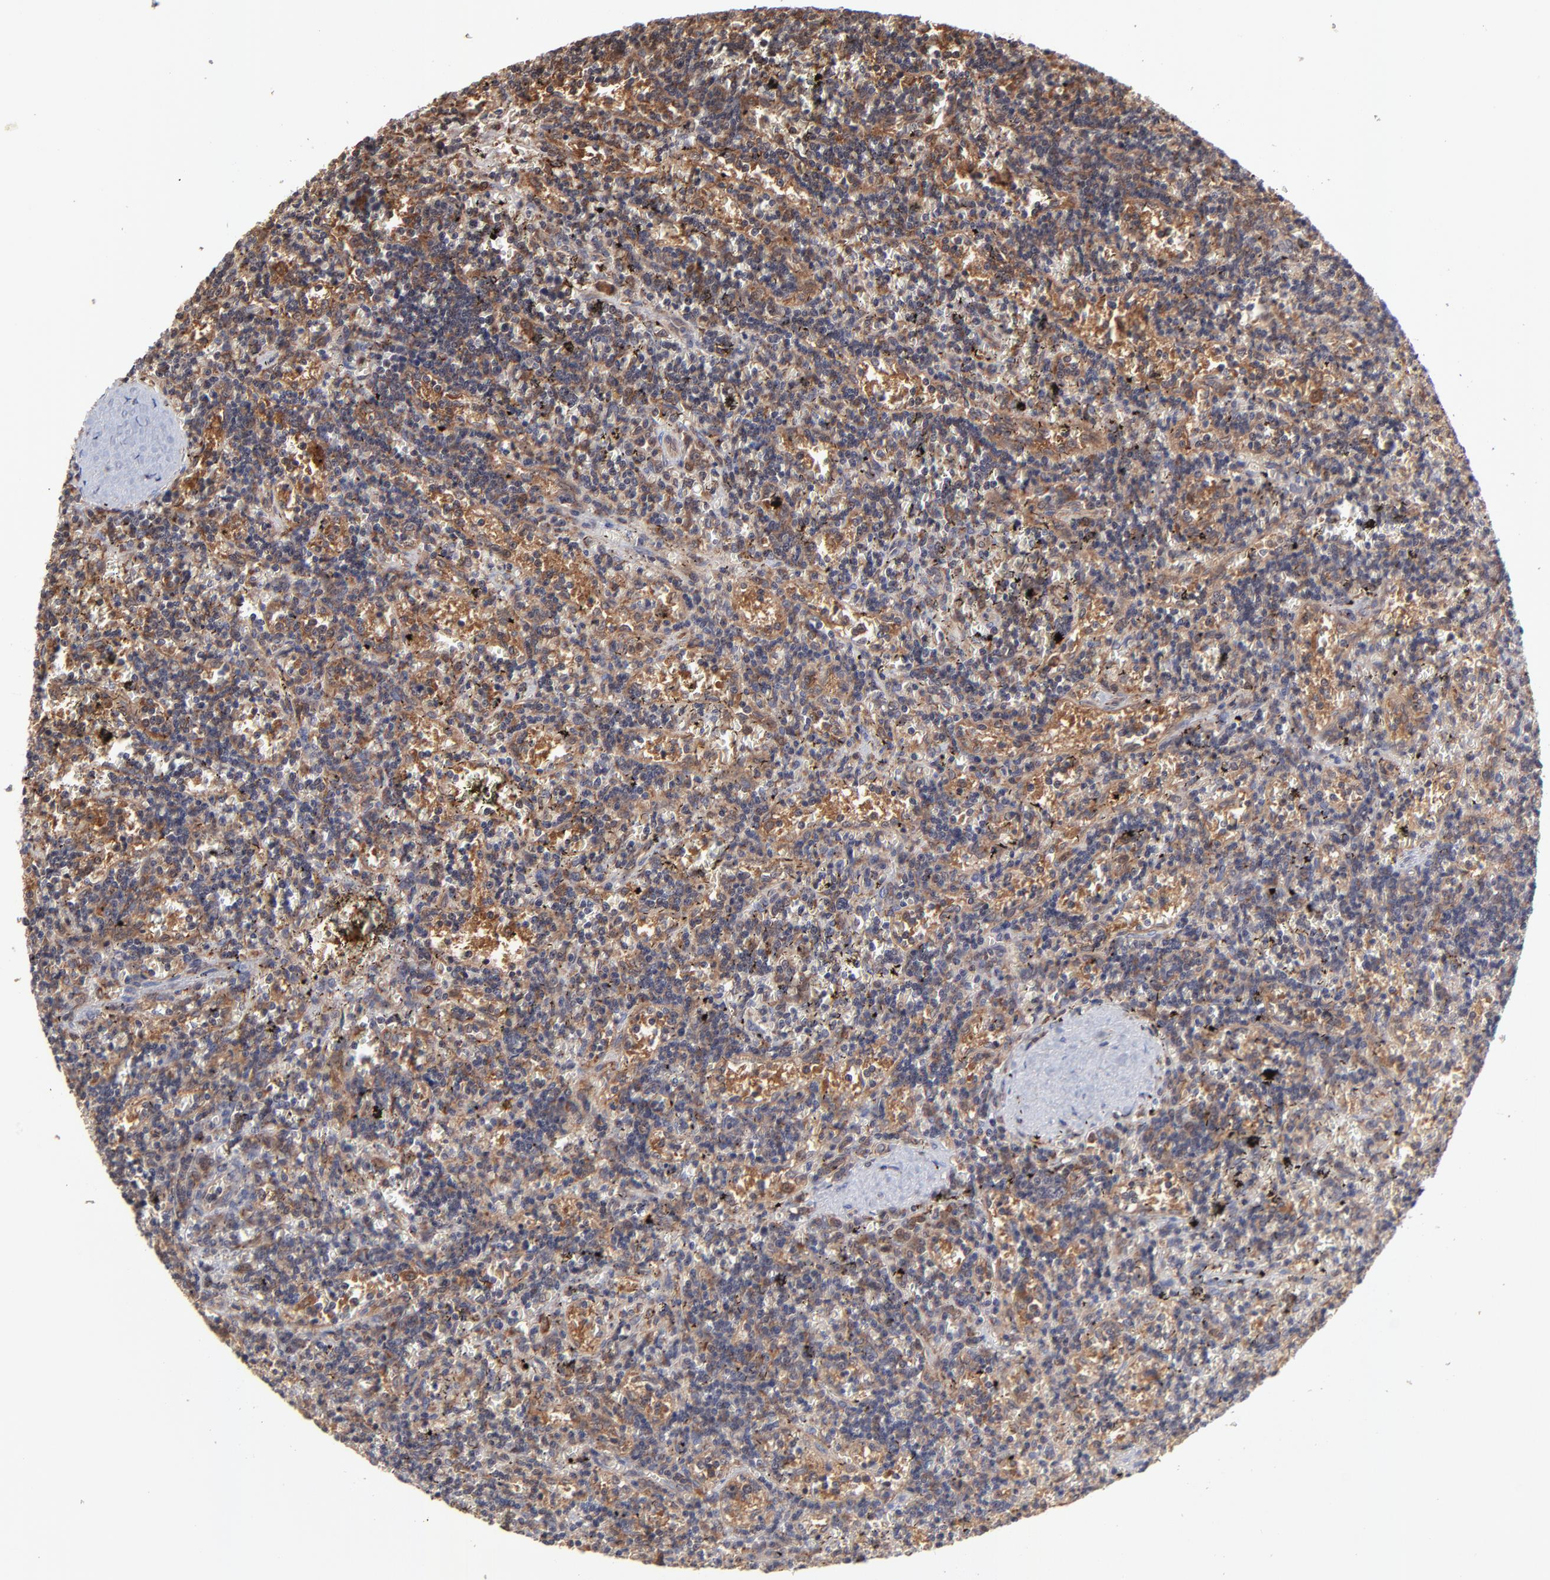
{"staining": {"intensity": "weak", "quantity": "25%-75%", "location": "cytoplasmic/membranous"}, "tissue": "lymphoma", "cell_type": "Tumor cells", "image_type": "cancer", "snomed": [{"axis": "morphology", "description": "Malignant lymphoma, non-Hodgkin's type, Low grade"}, {"axis": "topography", "description": "Spleen"}], "caption": "Human lymphoma stained with a brown dye shows weak cytoplasmic/membranous positive positivity in about 25%-75% of tumor cells.", "gene": "UBE2L6", "patient": {"sex": "male", "age": 60}}